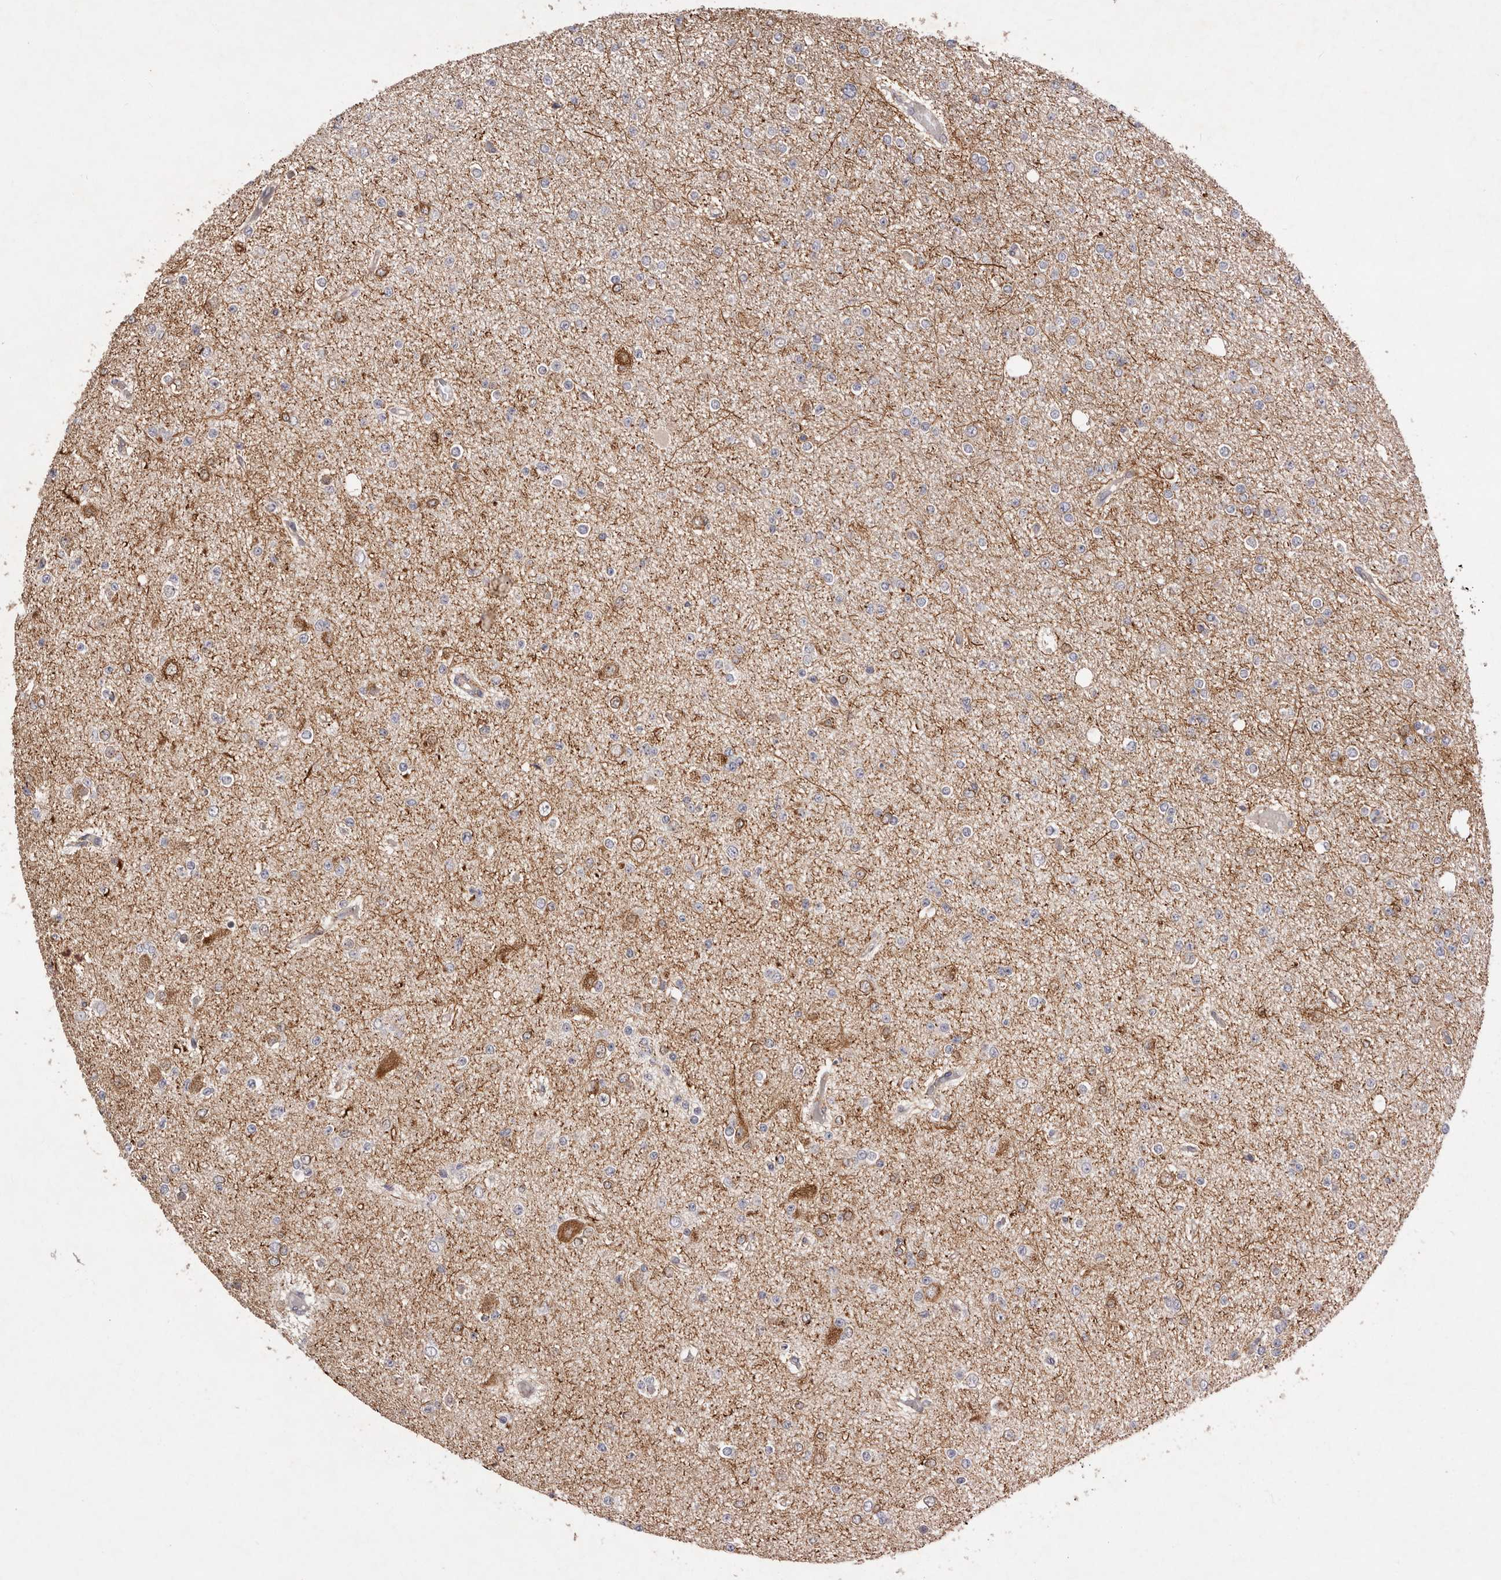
{"staining": {"intensity": "negative", "quantity": "none", "location": "none"}, "tissue": "glioma", "cell_type": "Tumor cells", "image_type": "cancer", "snomed": [{"axis": "morphology", "description": "Glioma, malignant, Low grade"}, {"axis": "topography", "description": "Brain"}], "caption": "Tumor cells are negative for brown protein staining in low-grade glioma (malignant). The staining is performed using DAB brown chromogen with nuclei counter-stained in using hematoxylin.", "gene": "DOP1A", "patient": {"sex": "female", "age": 22}}